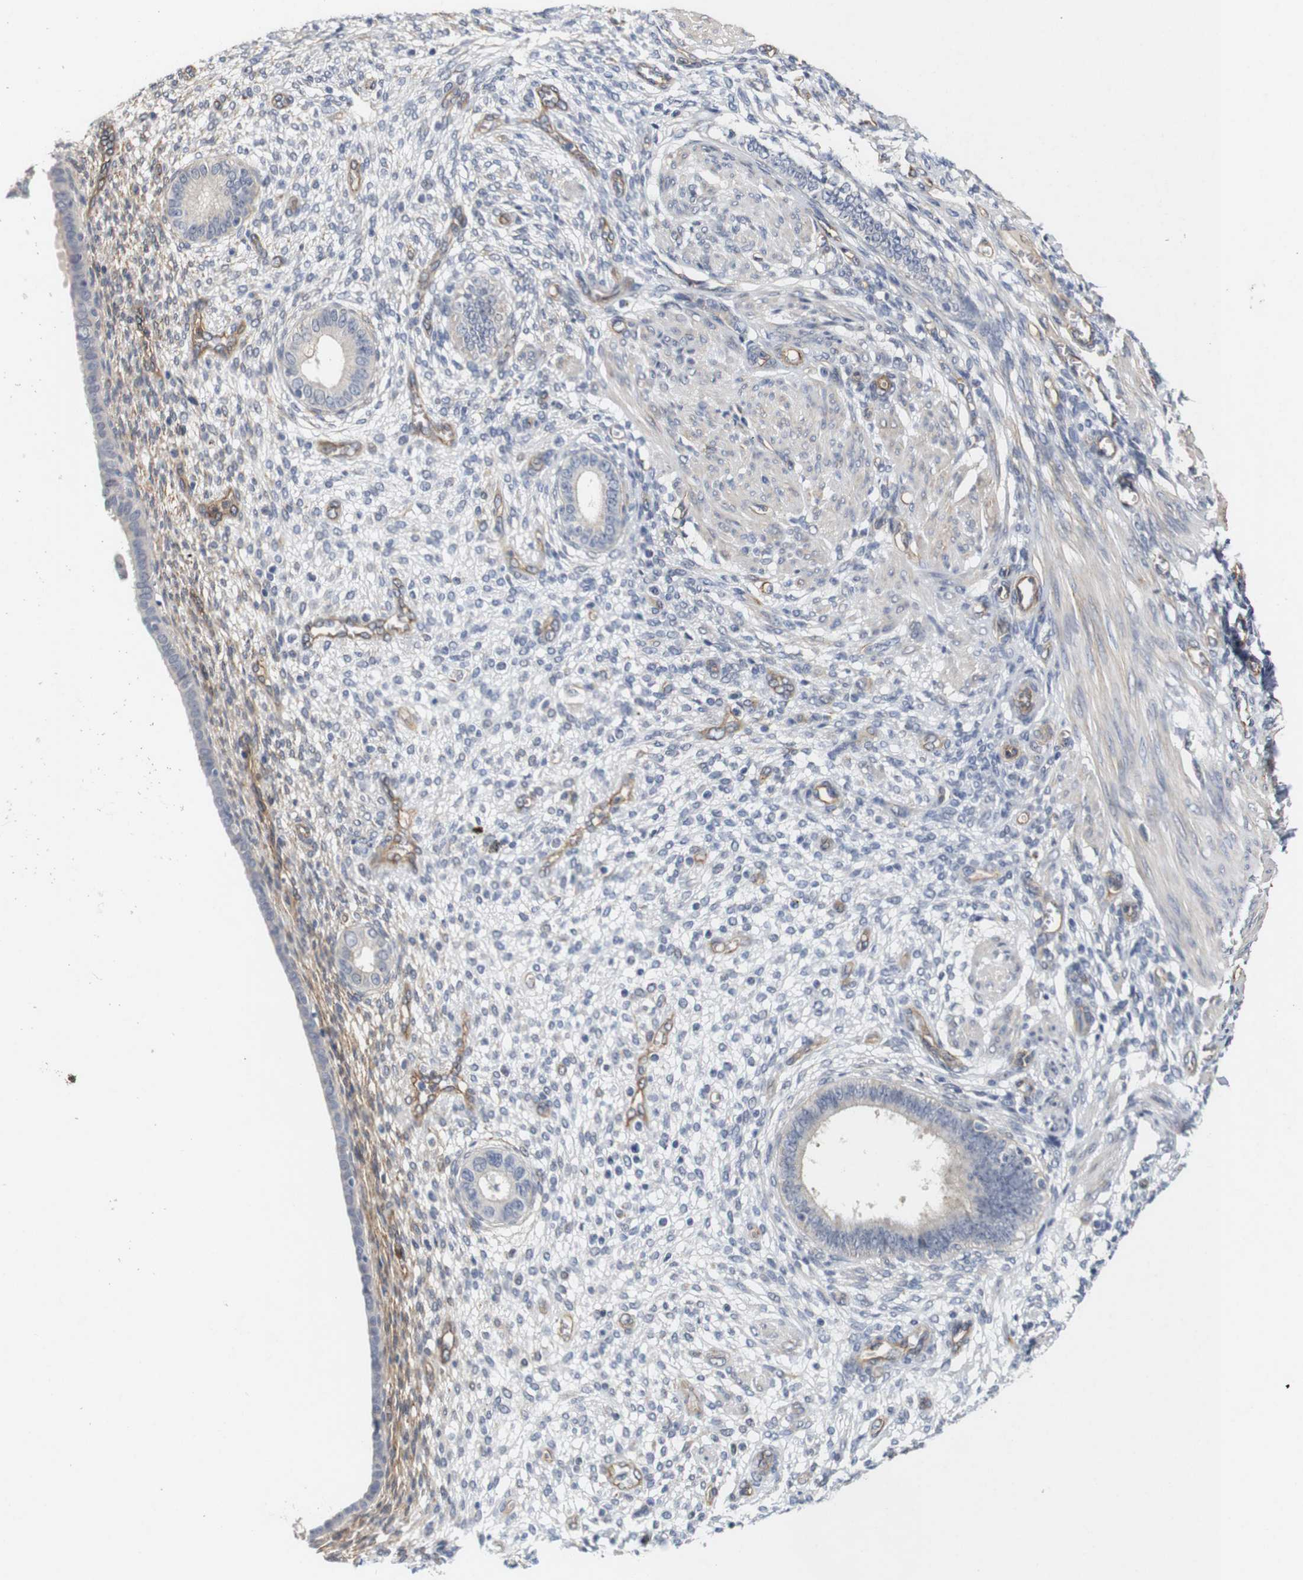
{"staining": {"intensity": "moderate", "quantity": "<25%", "location": "cytoplasmic/membranous"}, "tissue": "endometrium", "cell_type": "Cells in endometrial stroma", "image_type": "normal", "snomed": [{"axis": "morphology", "description": "Normal tissue, NOS"}, {"axis": "topography", "description": "Endometrium"}], "caption": "Immunohistochemistry of normal human endometrium displays low levels of moderate cytoplasmic/membranous staining in about <25% of cells in endometrial stroma. (IHC, brightfield microscopy, high magnification).", "gene": "CYB561", "patient": {"sex": "female", "age": 72}}